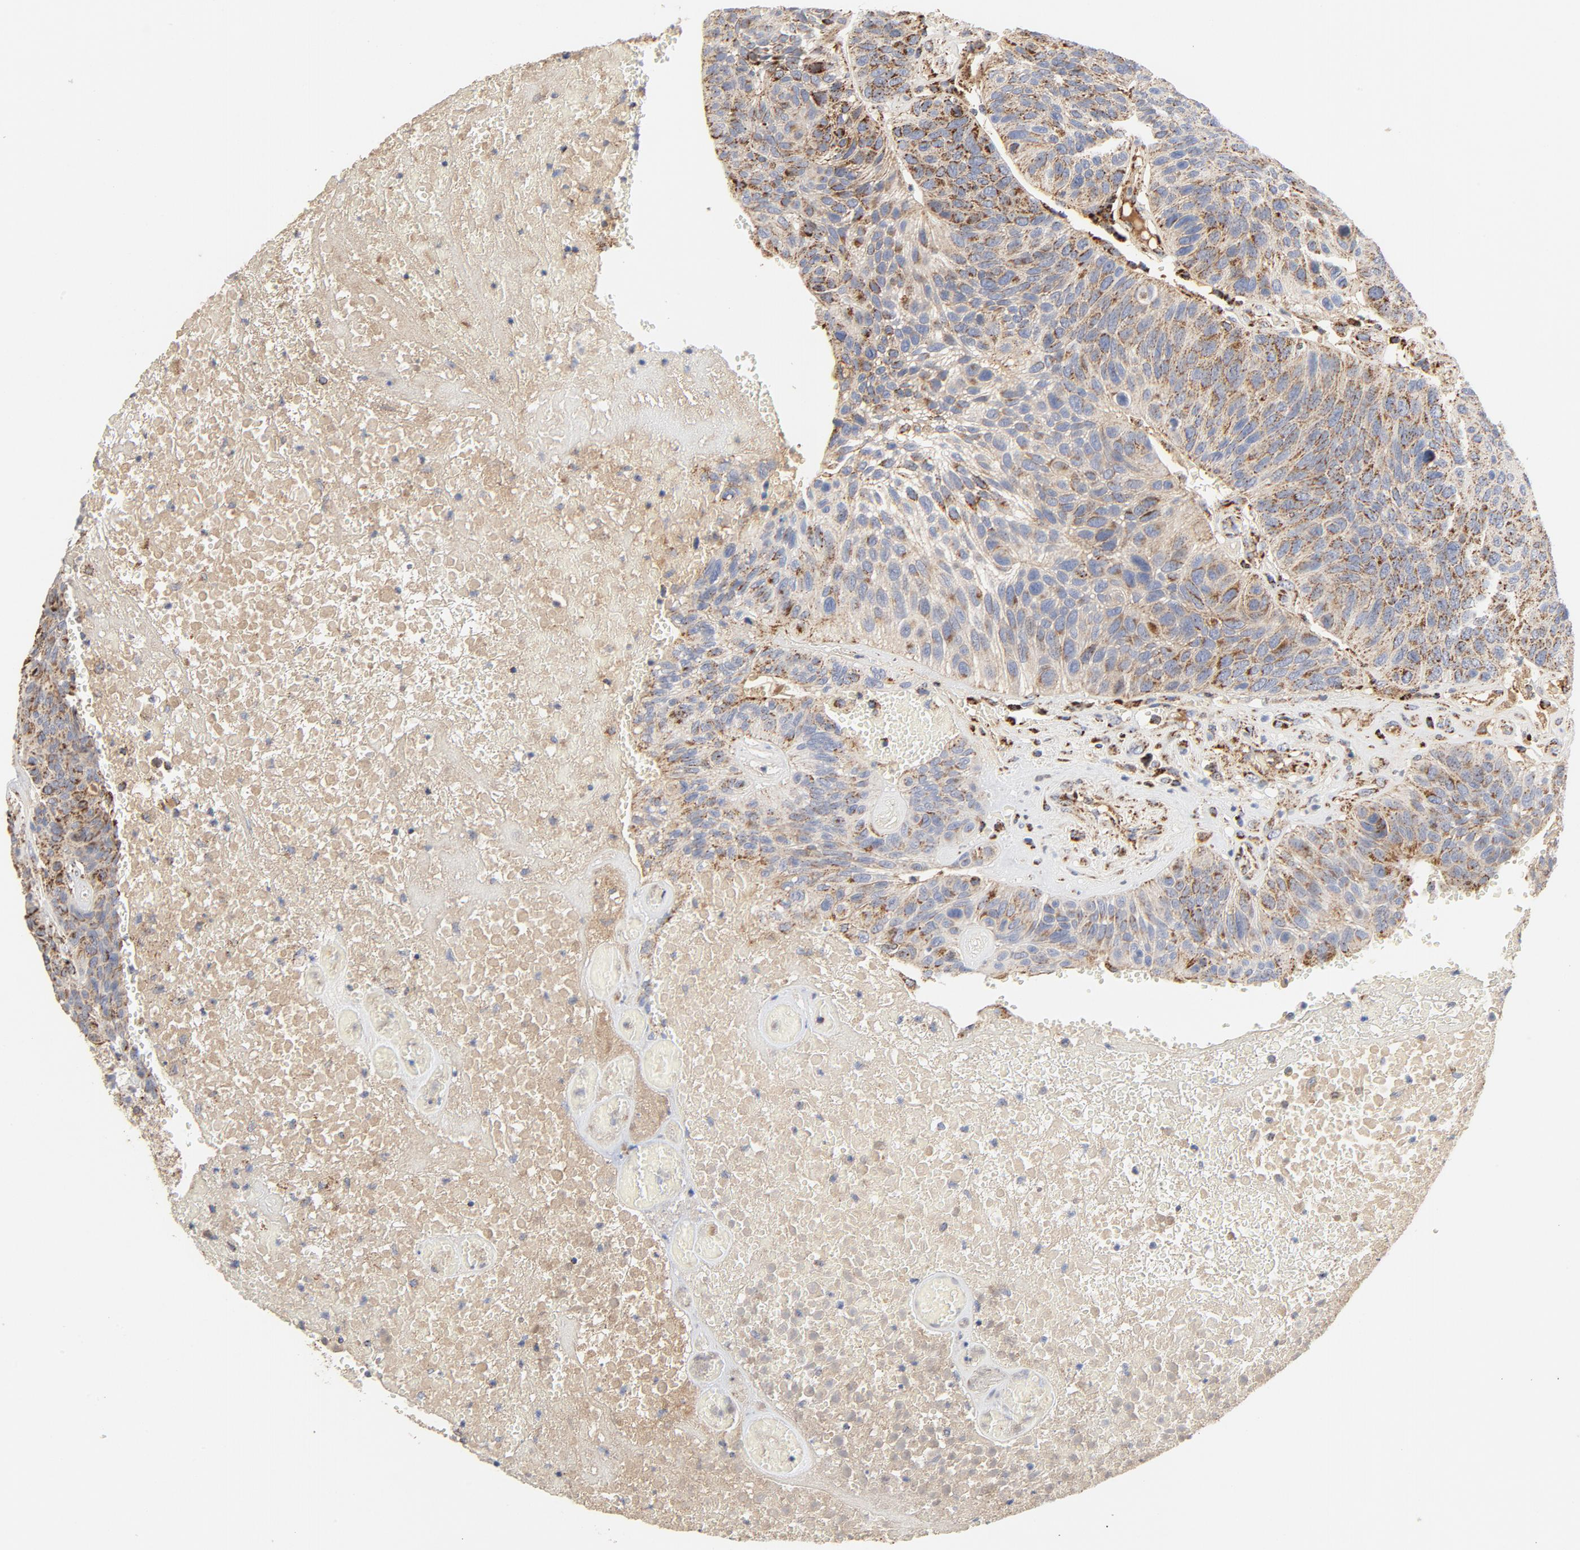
{"staining": {"intensity": "moderate", "quantity": "25%-75%", "location": "cytoplasmic/membranous"}, "tissue": "urothelial cancer", "cell_type": "Tumor cells", "image_type": "cancer", "snomed": [{"axis": "morphology", "description": "Urothelial carcinoma, High grade"}, {"axis": "topography", "description": "Urinary bladder"}], "caption": "Protein expression analysis of high-grade urothelial carcinoma demonstrates moderate cytoplasmic/membranous expression in about 25%-75% of tumor cells.", "gene": "PCNX4", "patient": {"sex": "male", "age": 66}}